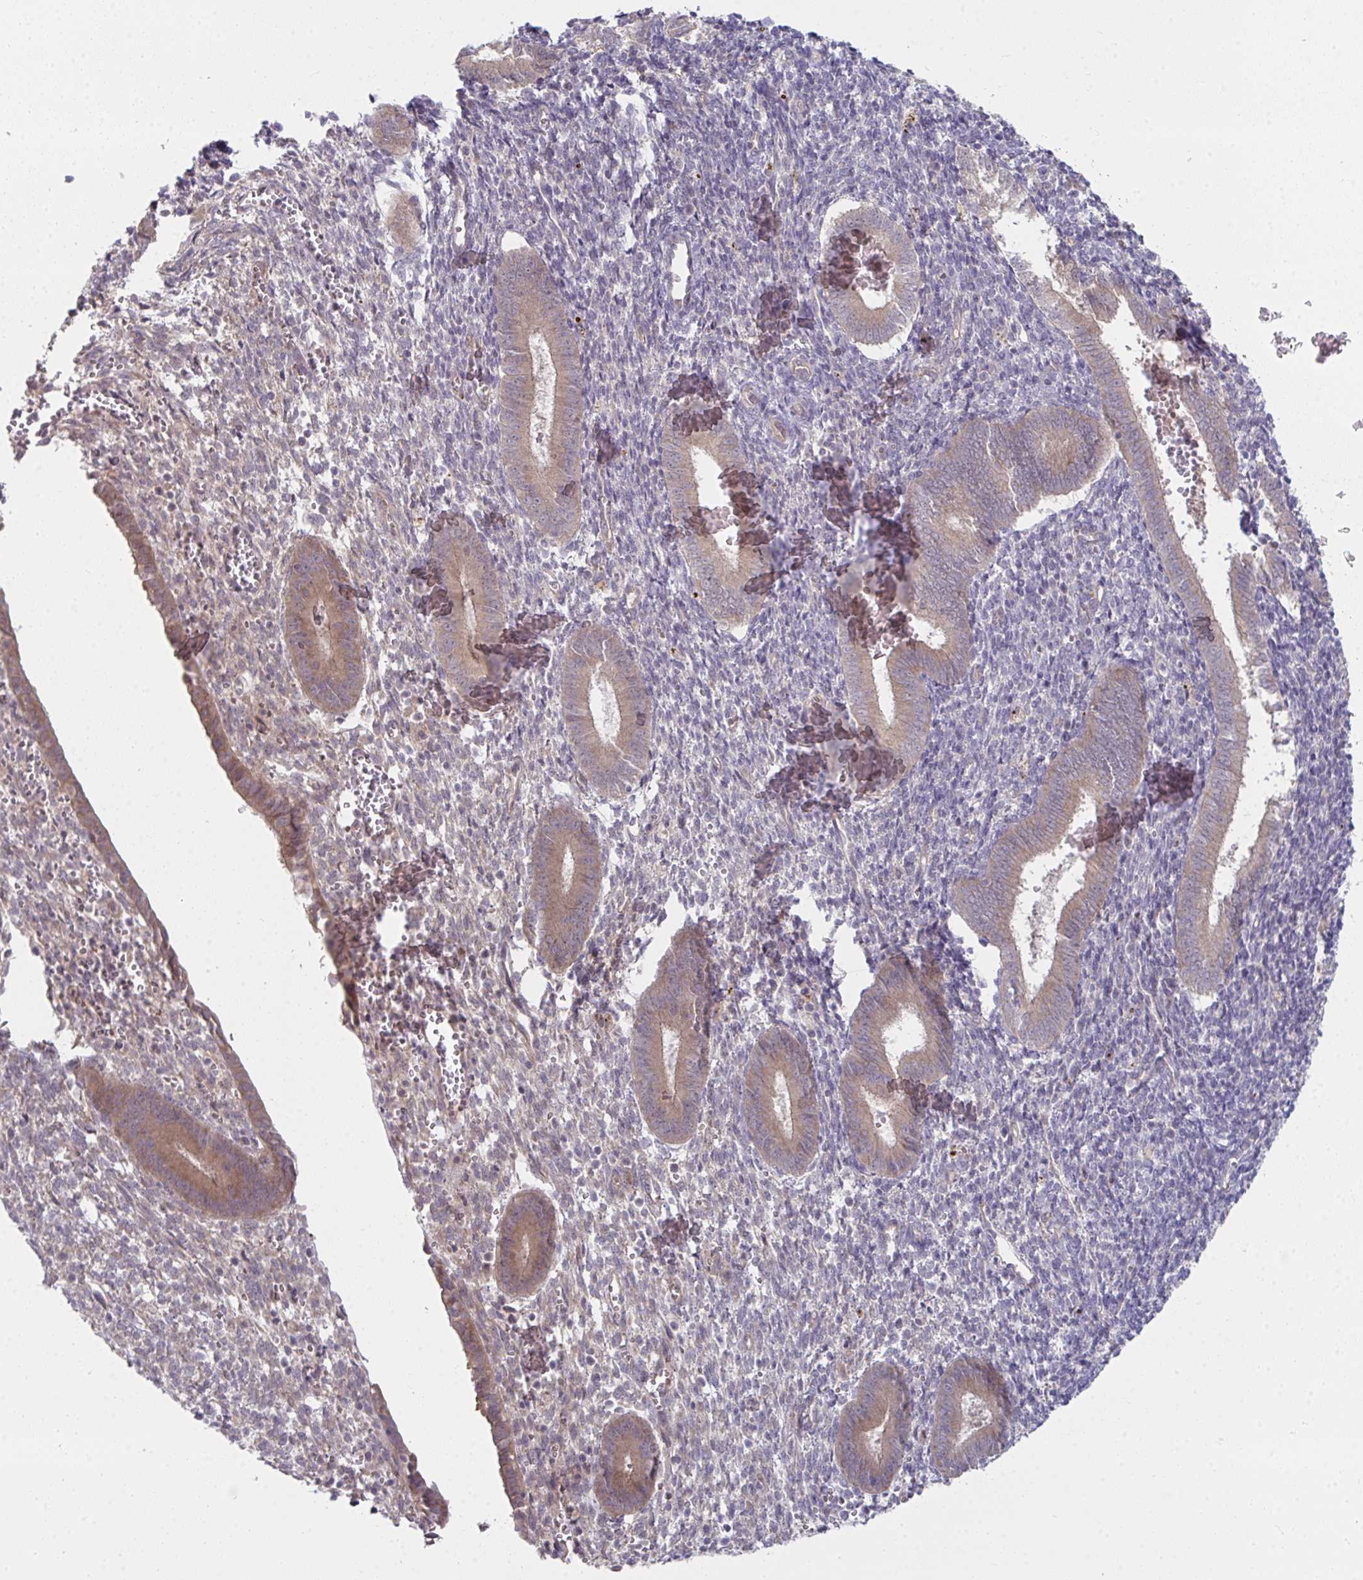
{"staining": {"intensity": "negative", "quantity": "none", "location": "none"}, "tissue": "endometrium", "cell_type": "Cells in endometrial stroma", "image_type": "normal", "snomed": [{"axis": "morphology", "description": "Normal tissue, NOS"}, {"axis": "topography", "description": "Endometrium"}], "caption": "This is an IHC histopathology image of normal endometrium. There is no expression in cells in endometrial stroma.", "gene": "CASP9", "patient": {"sex": "female", "age": 25}}